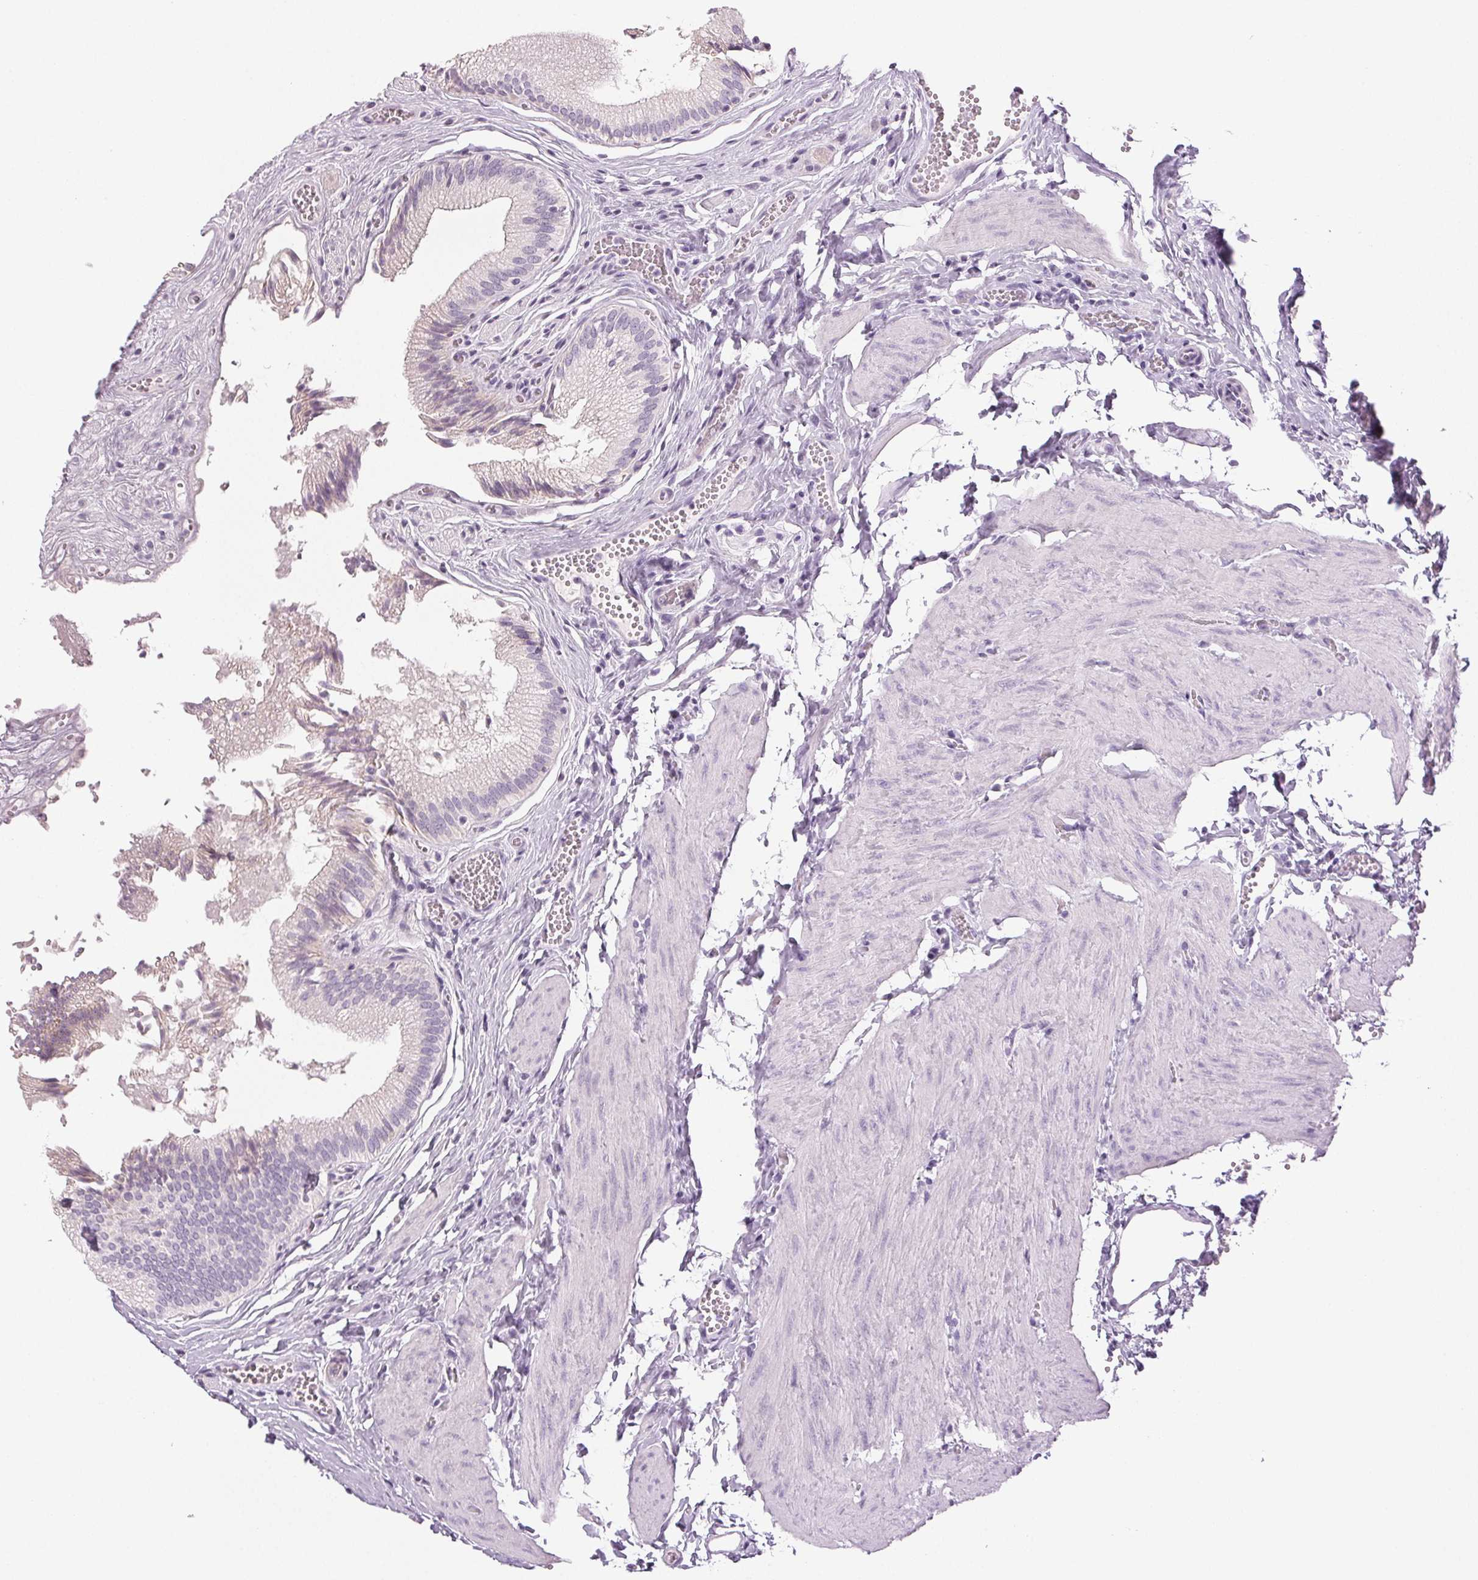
{"staining": {"intensity": "negative", "quantity": "none", "location": "none"}, "tissue": "gallbladder", "cell_type": "Glandular cells", "image_type": "normal", "snomed": [{"axis": "morphology", "description": "Normal tissue, NOS"}, {"axis": "topography", "description": "Gallbladder"}, {"axis": "topography", "description": "Peripheral nerve tissue"}], "caption": "Human gallbladder stained for a protein using IHC shows no expression in glandular cells.", "gene": "COL7A1", "patient": {"sex": "male", "age": 17}}